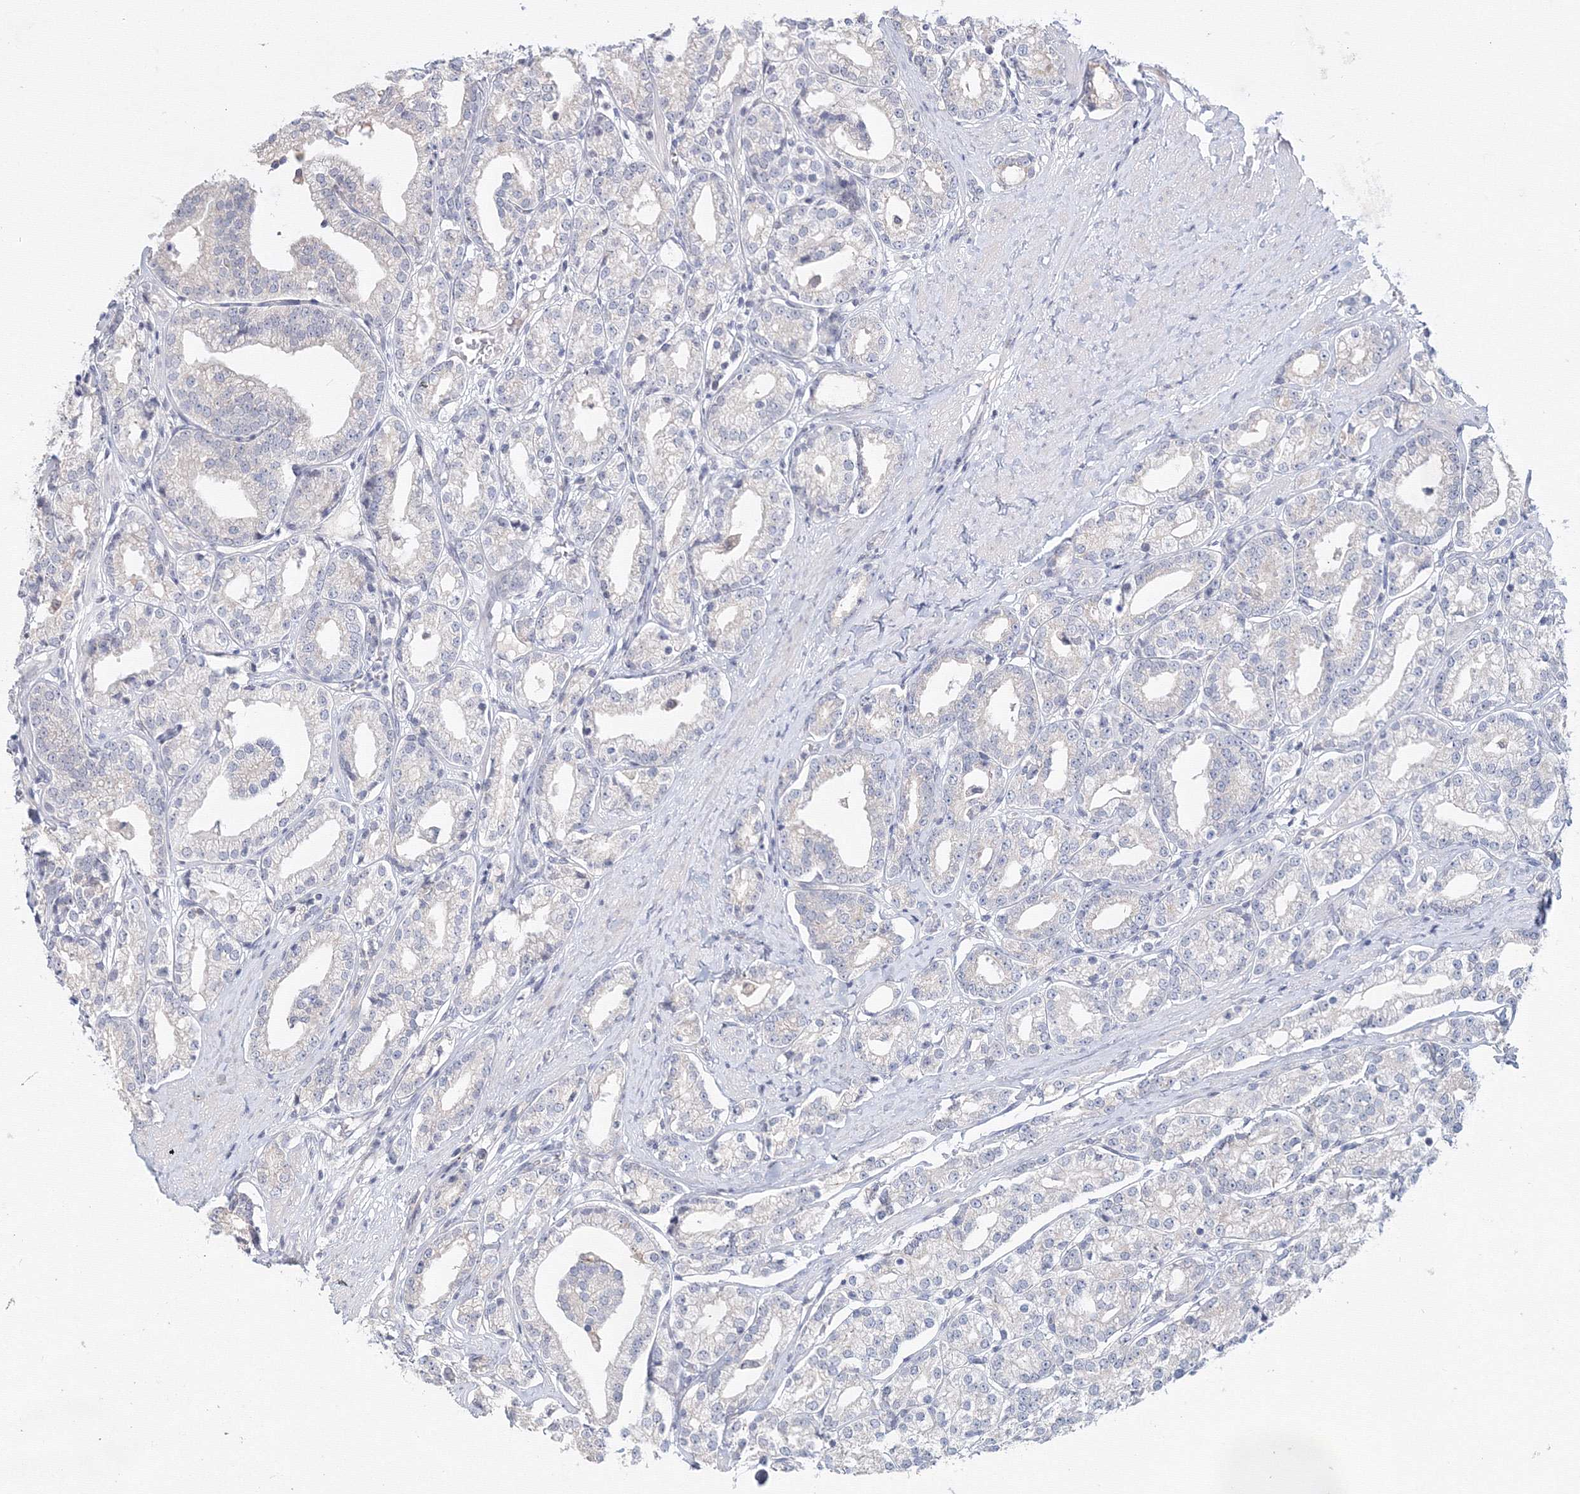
{"staining": {"intensity": "negative", "quantity": "none", "location": "none"}, "tissue": "prostate cancer", "cell_type": "Tumor cells", "image_type": "cancer", "snomed": [{"axis": "morphology", "description": "Adenocarcinoma, High grade"}, {"axis": "topography", "description": "Prostate"}], "caption": "An IHC histopathology image of prostate cancer is shown. There is no staining in tumor cells of prostate cancer. (Immunohistochemistry, brightfield microscopy, high magnification).", "gene": "SLC7A7", "patient": {"sex": "male", "age": 69}}